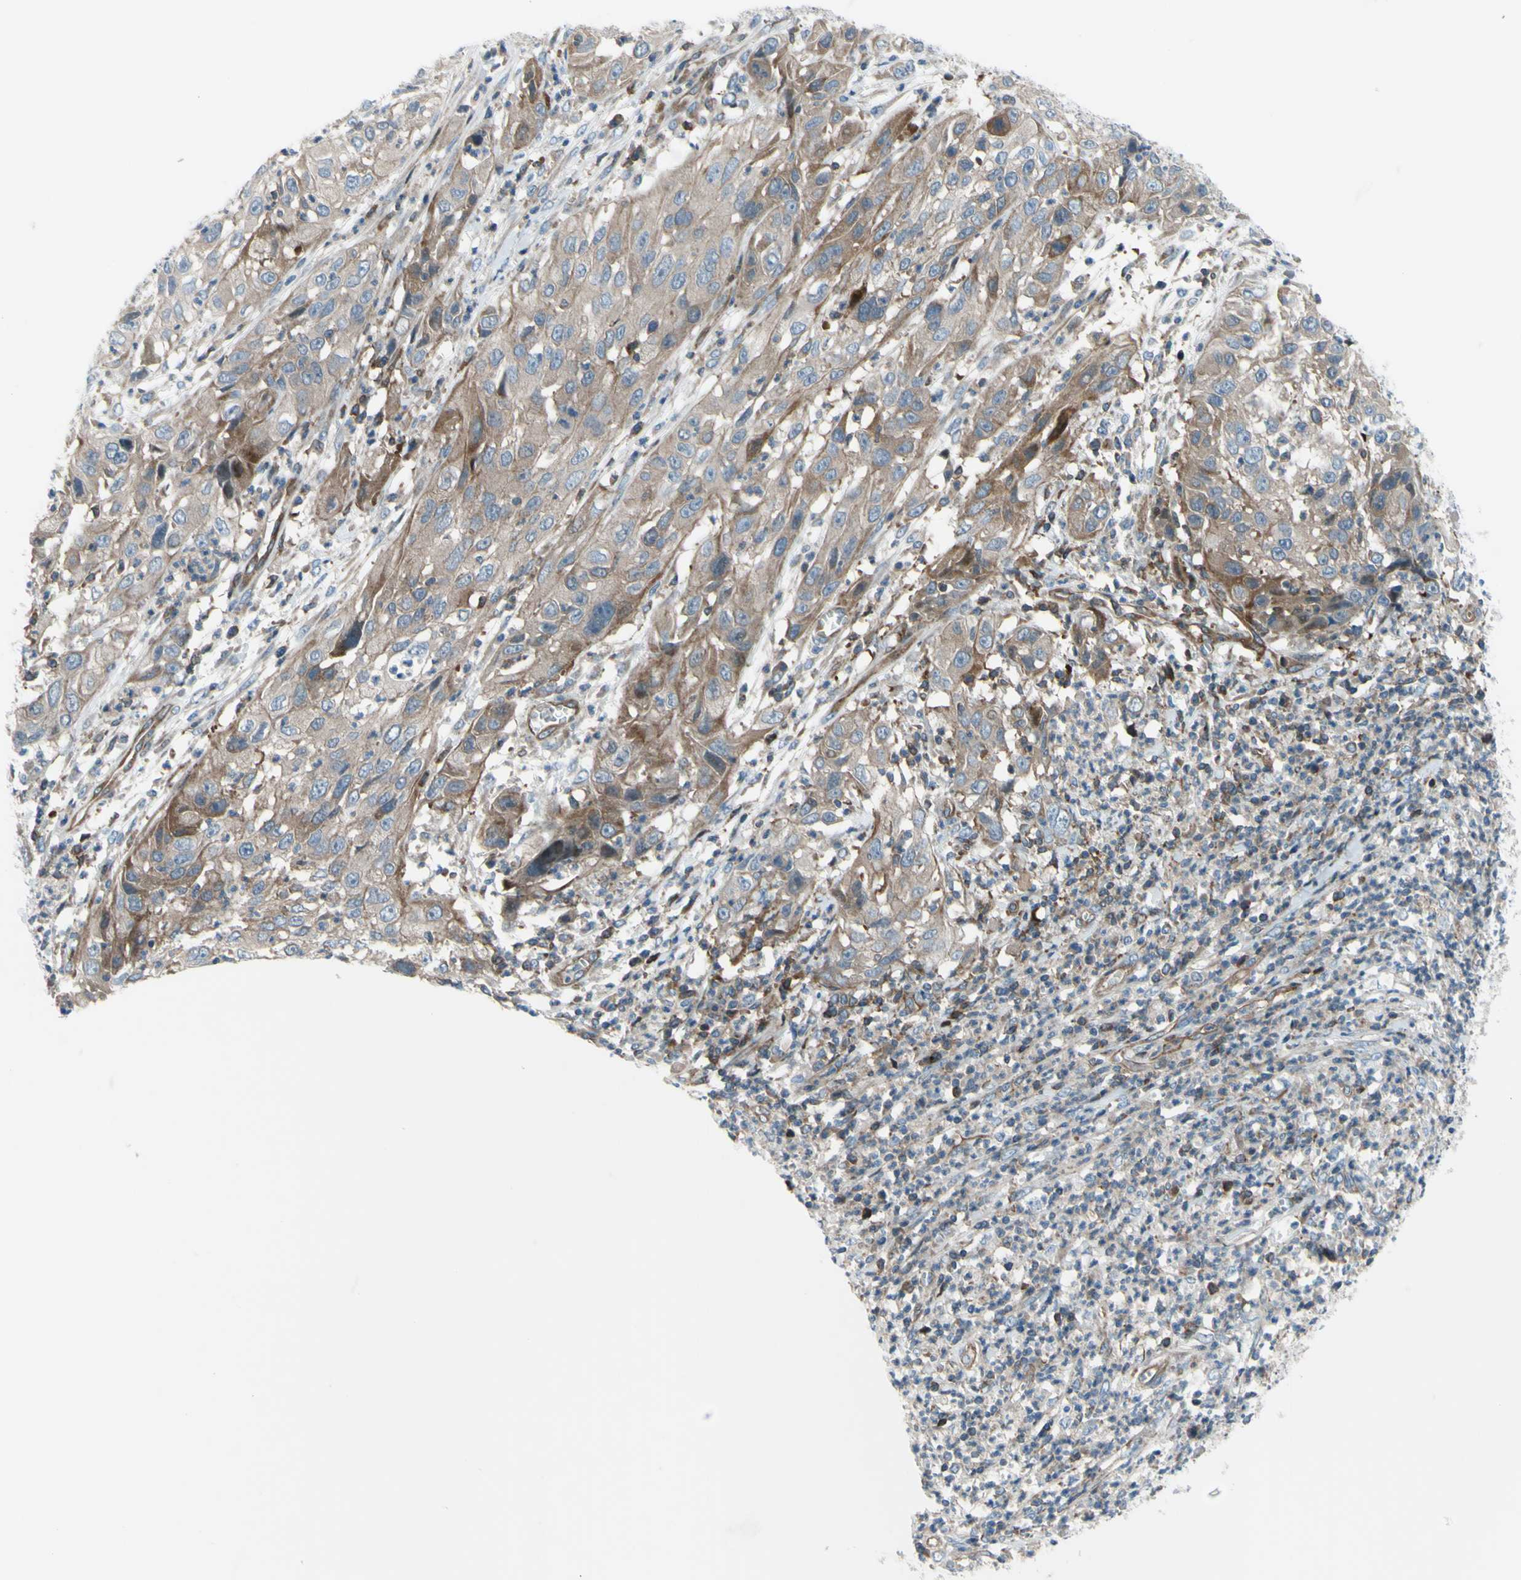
{"staining": {"intensity": "moderate", "quantity": ">75%", "location": "cytoplasmic/membranous"}, "tissue": "cervical cancer", "cell_type": "Tumor cells", "image_type": "cancer", "snomed": [{"axis": "morphology", "description": "Squamous cell carcinoma, NOS"}, {"axis": "topography", "description": "Cervix"}], "caption": "Immunohistochemical staining of cervical cancer demonstrates medium levels of moderate cytoplasmic/membranous positivity in approximately >75% of tumor cells.", "gene": "PAK2", "patient": {"sex": "female", "age": 32}}